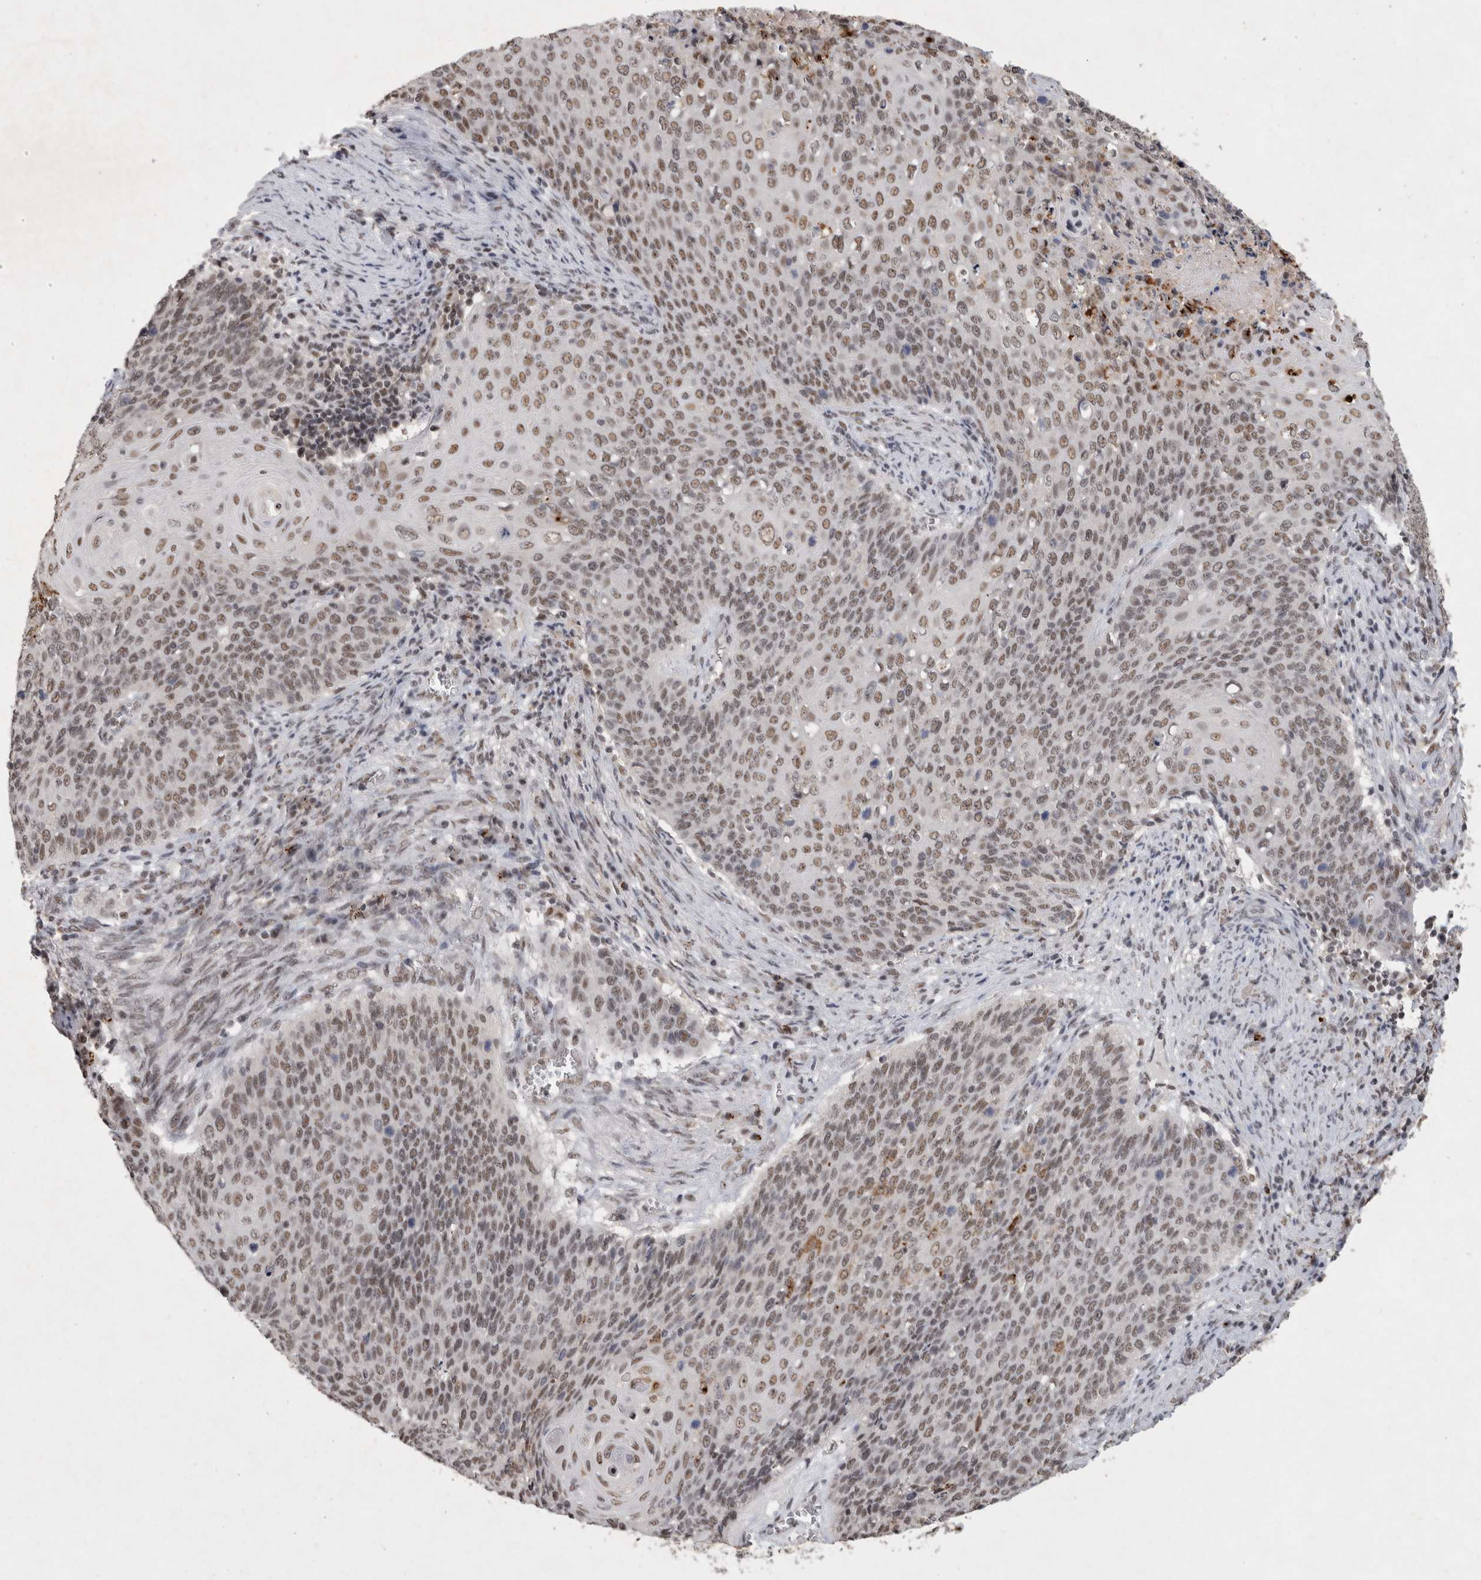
{"staining": {"intensity": "moderate", "quantity": ">75%", "location": "nuclear"}, "tissue": "cervical cancer", "cell_type": "Tumor cells", "image_type": "cancer", "snomed": [{"axis": "morphology", "description": "Squamous cell carcinoma, NOS"}, {"axis": "topography", "description": "Cervix"}], "caption": "A micrograph of human squamous cell carcinoma (cervical) stained for a protein demonstrates moderate nuclear brown staining in tumor cells. (Brightfield microscopy of DAB IHC at high magnification).", "gene": "XRCC5", "patient": {"sex": "female", "age": 39}}